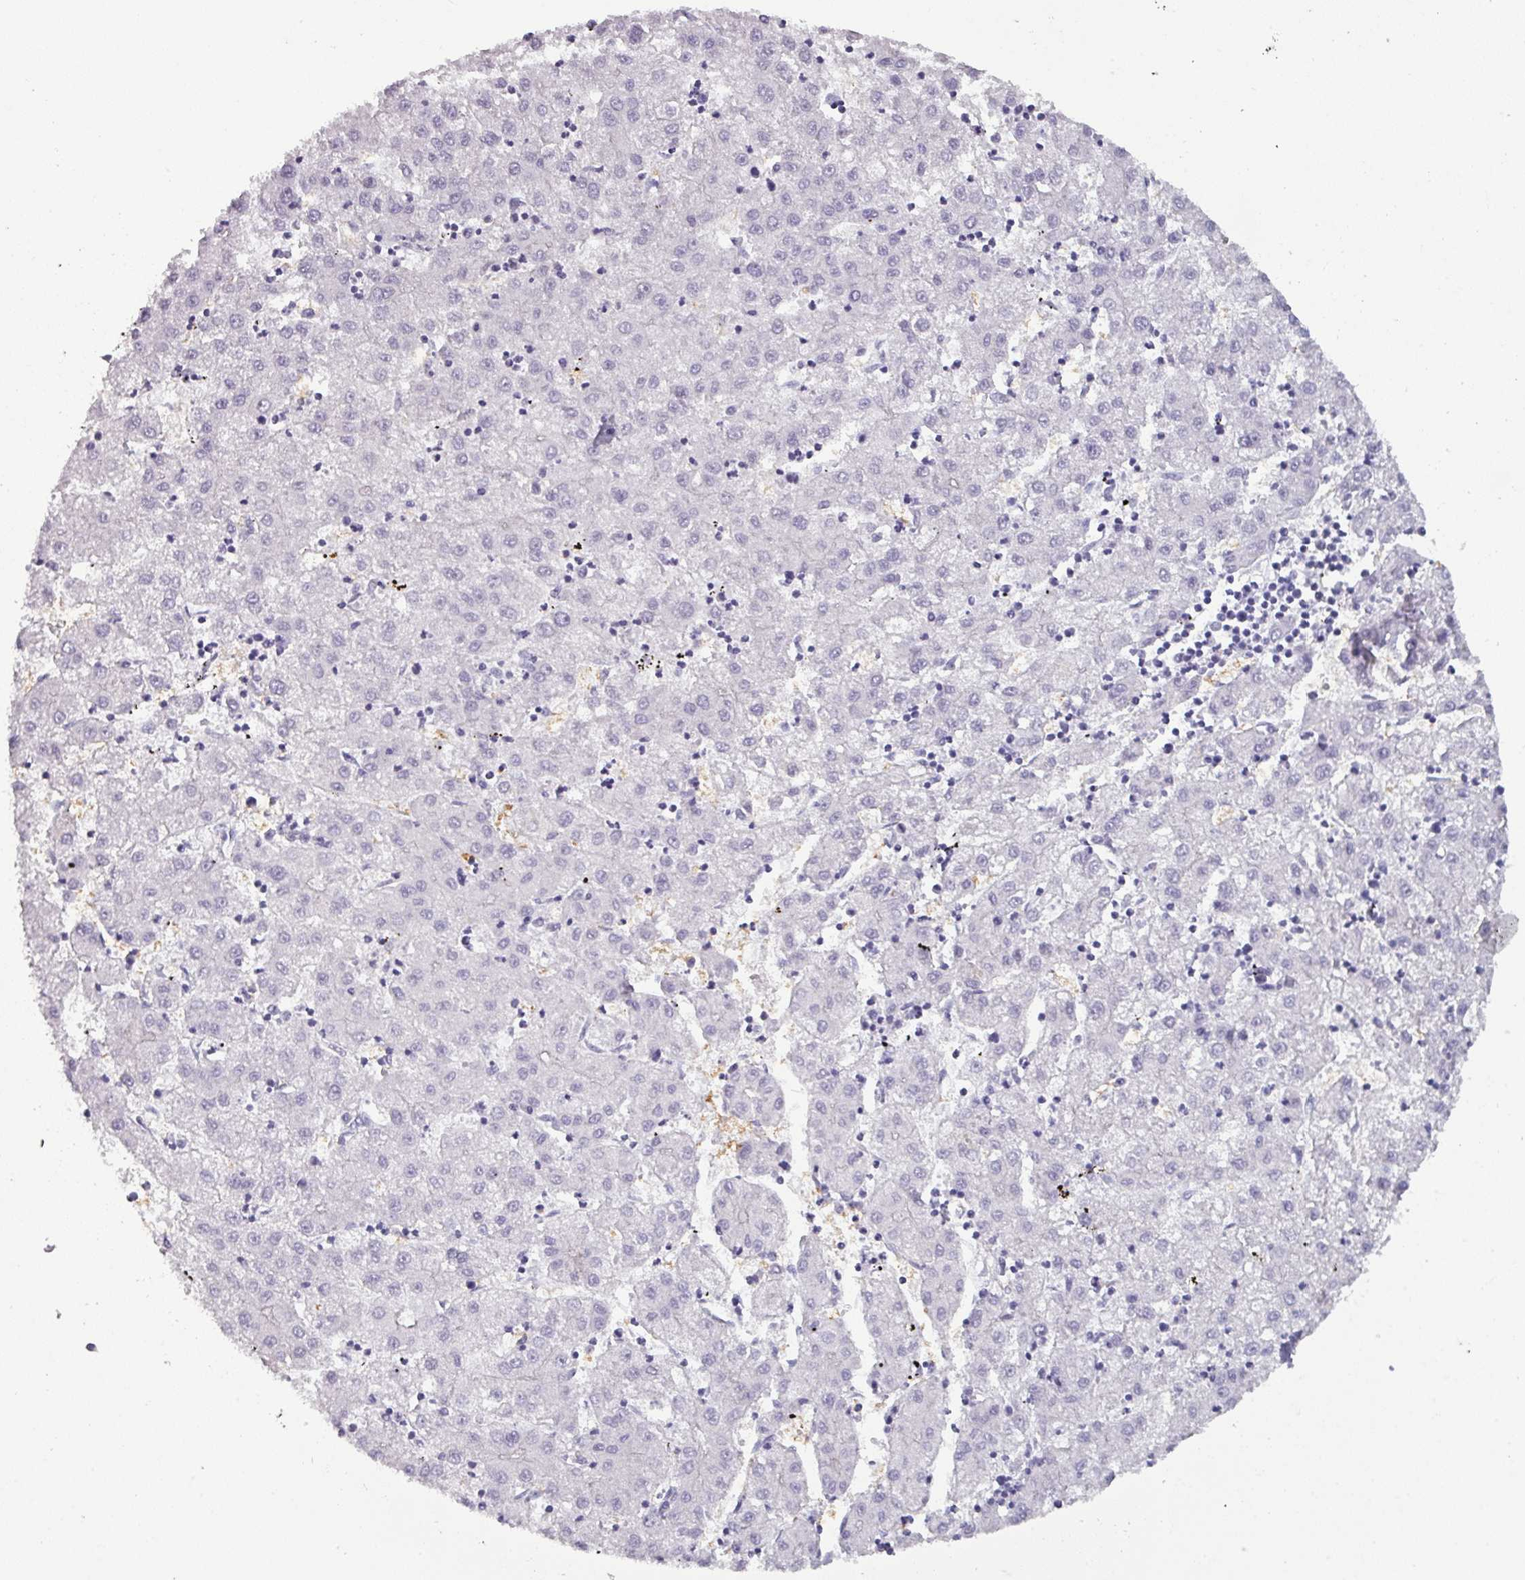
{"staining": {"intensity": "negative", "quantity": "none", "location": "none"}, "tissue": "liver cancer", "cell_type": "Tumor cells", "image_type": "cancer", "snomed": [{"axis": "morphology", "description": "Carcinoma, Hepatocellular, NOS"}, {"axis": "topography", "description": "Liver"}], "caption": "Tumor cells are negative for brown protein staining in liver hepatocellular carcinoma.", "gene": "AREL1", "patient": {"sex": "male", "age": 72}}